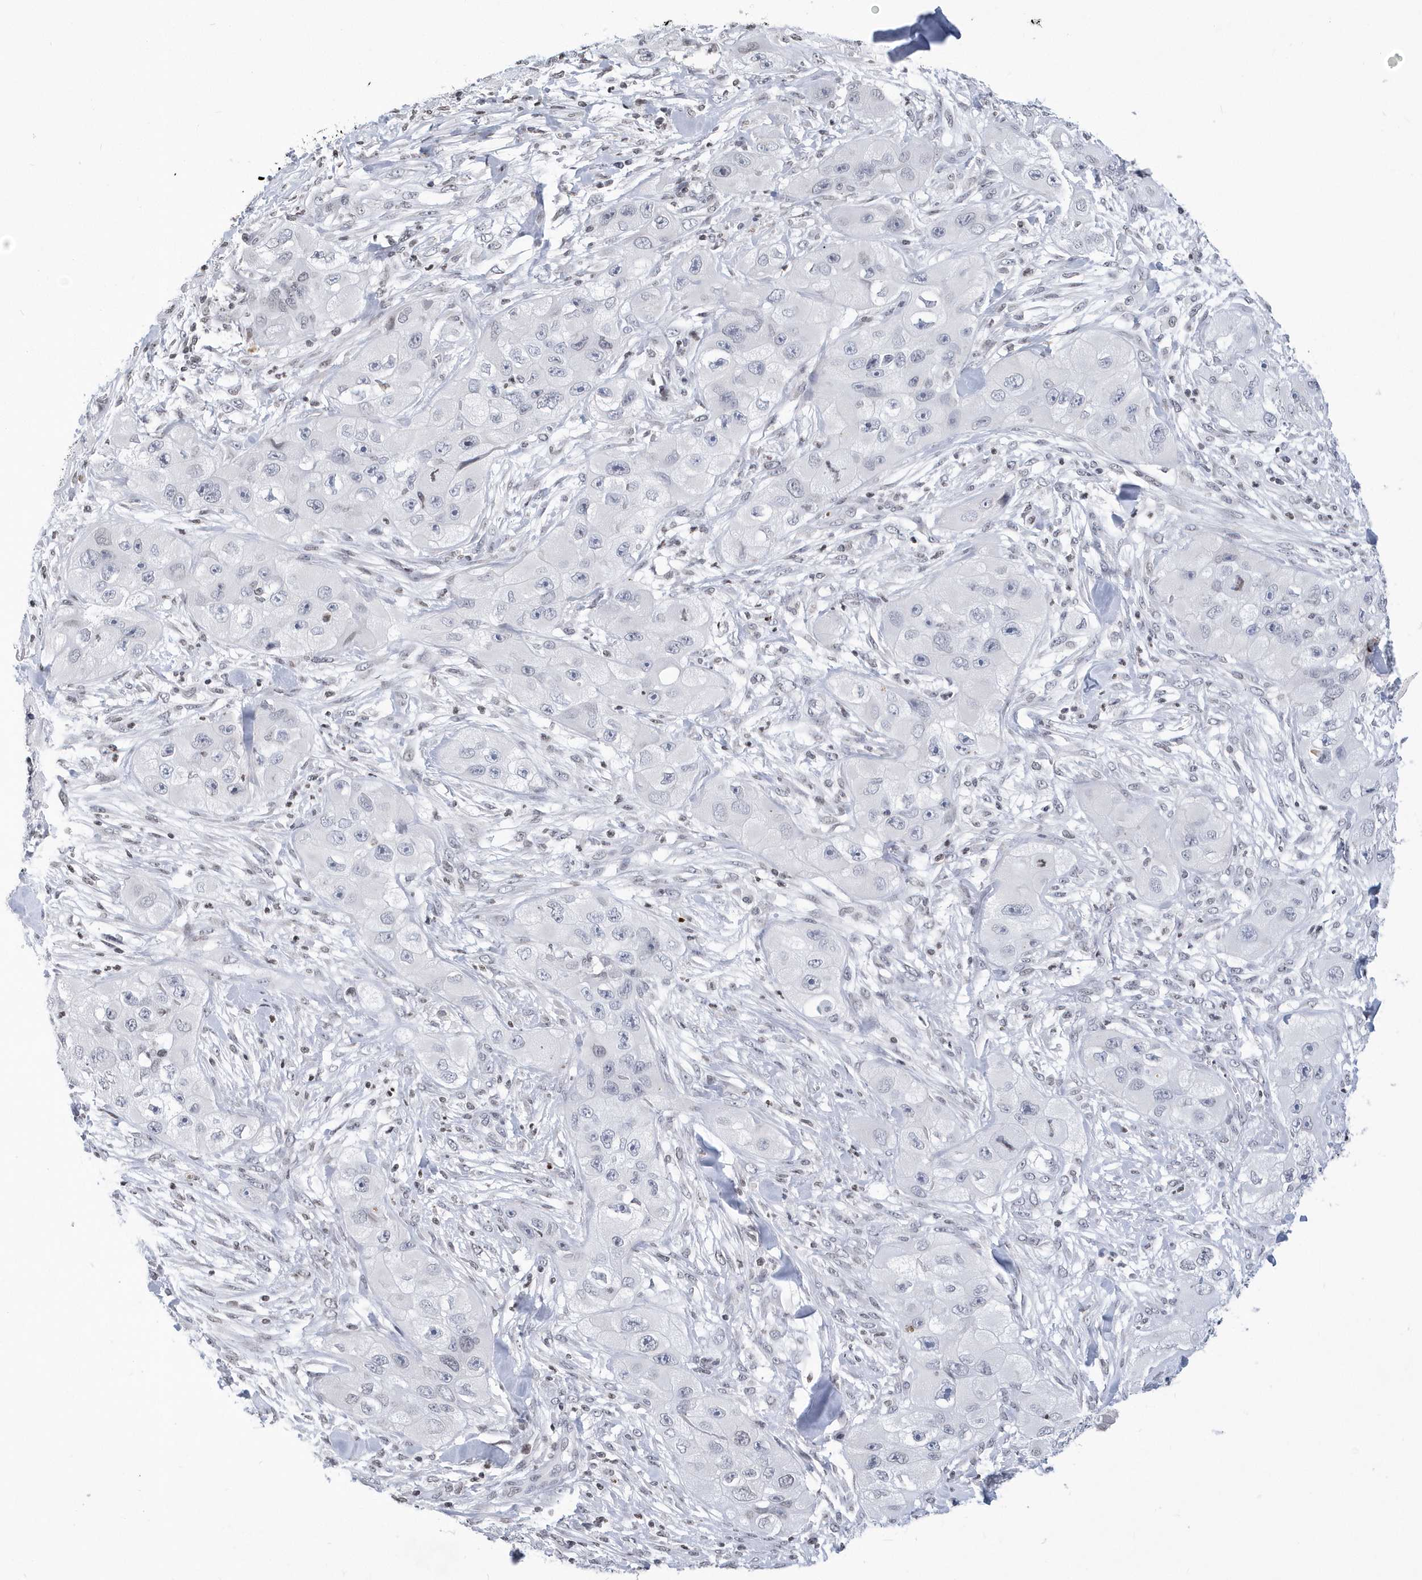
{"staining": {"intensity": "negative", "quantity": "none", "location": "none"}, "tissue": "skin cancer", "cell_type": "Tumor cells", "image_type": "cancer", "snomed": [{"axis": "morphology", "description": "Squamous cell carcinoma, NOS"}, {"axis": "topography", "description": "Skin"}, {"axis": "topography", "description": "Subcutis"}], "caption": "This is an IHC photomicrograph of human skin cancer (squamous cell carcinoma). There is no expression in tumor cells.", "gene": "VWA5B2", "patient": {"sex": "male", "age": 73}}